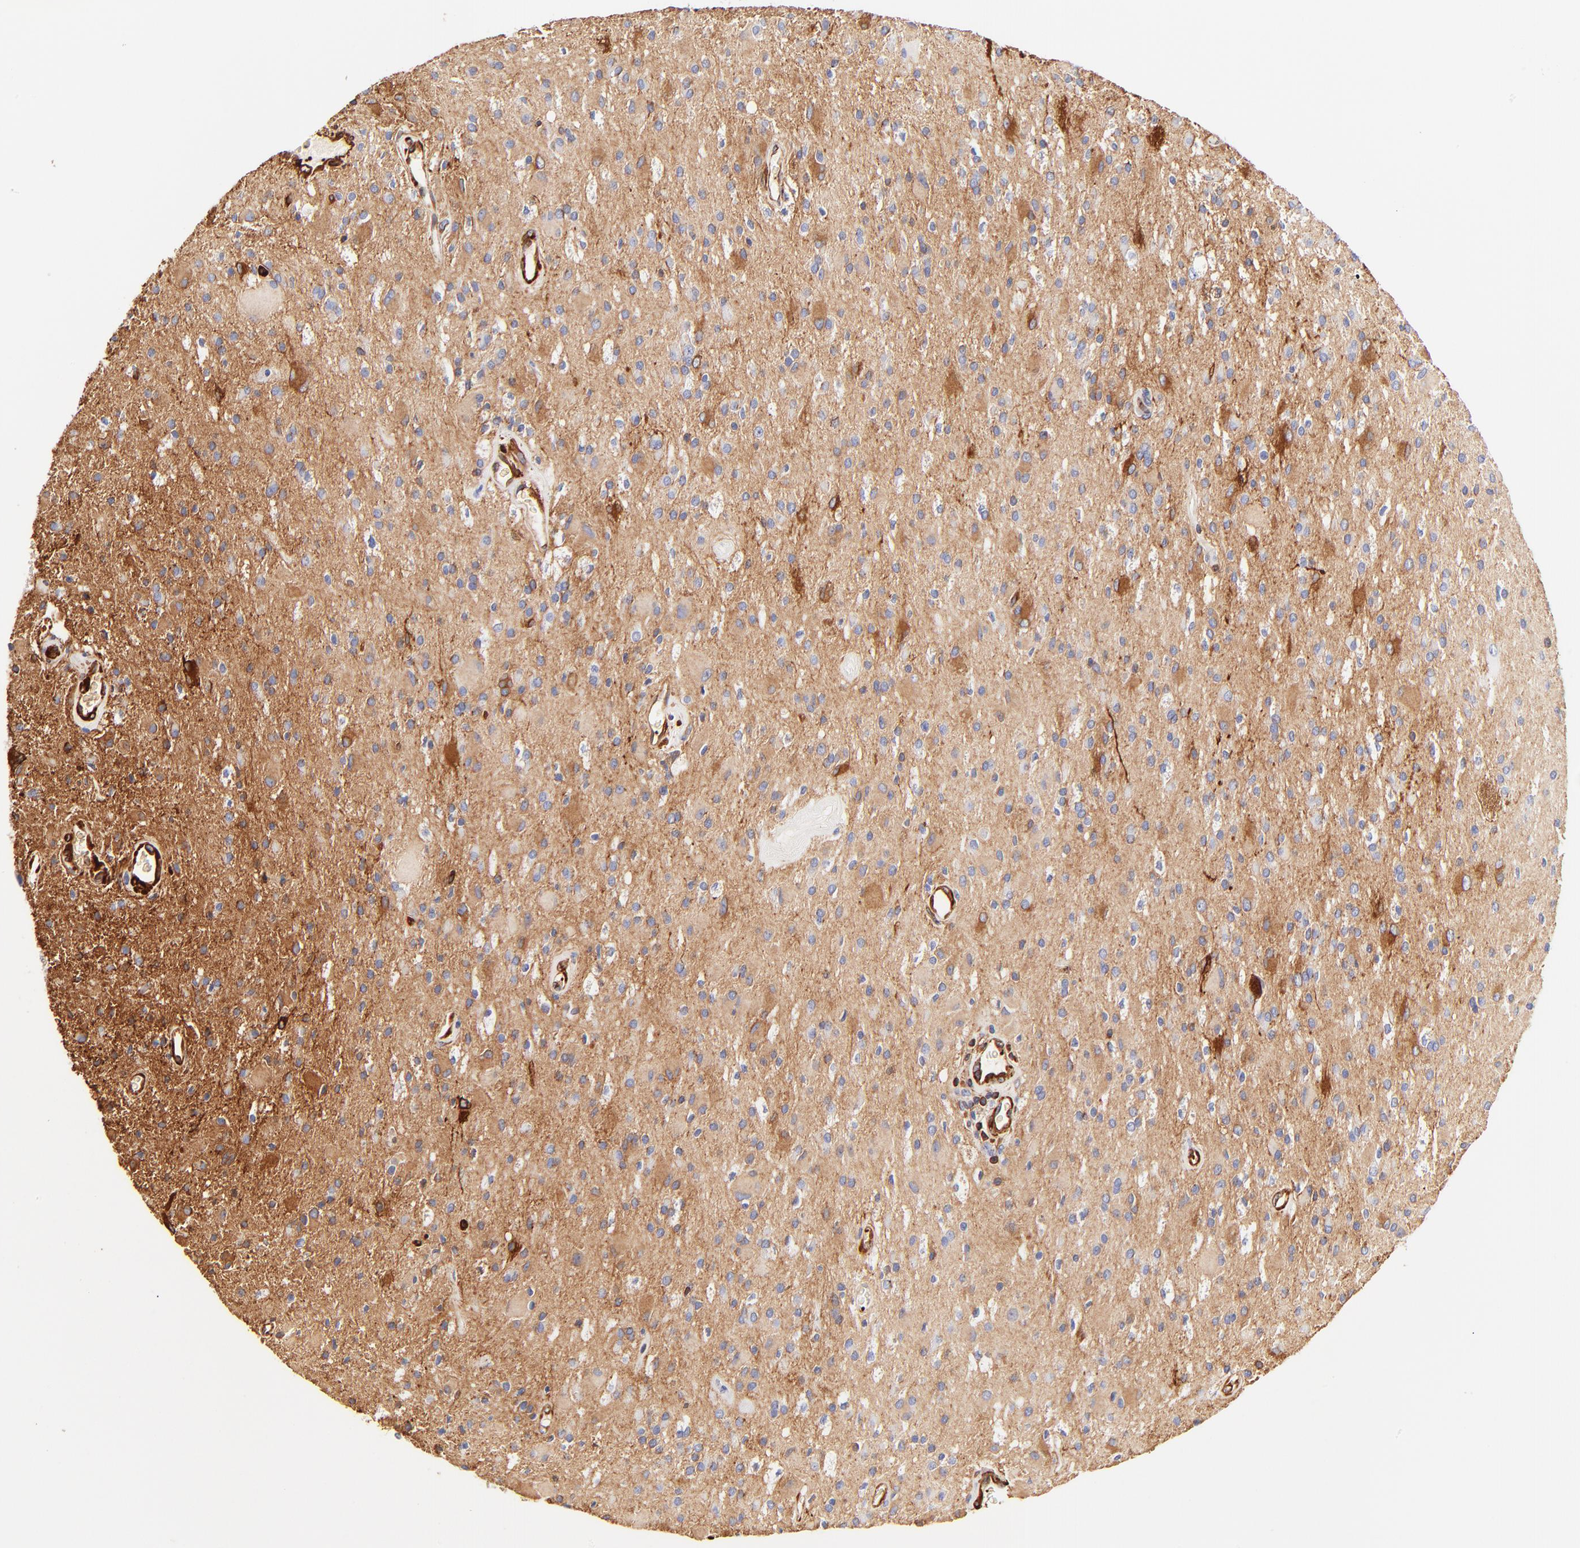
{"staining": {"intensity": "strong", "quantity": ">75%", "location": "cytoplasmic/membranous"}, "tissue": "glioma", "cell_type": "Tumor cells", "image_type": "cancer", "snomed": [{"axis": "morphology", "description": "Glioma, malignant, Low grade"}, {"axis": "topography", "description": "Brain"}], "caption": "Low-grade glioma (malignant) stained for a protein shows strong cytoplasmic/membranous positivity in tumor cells. The protein is shown in brown color, while the nuclei are stained blue.", "gene": "FLNA", "patient": {"sex": "male", "age": 58}}